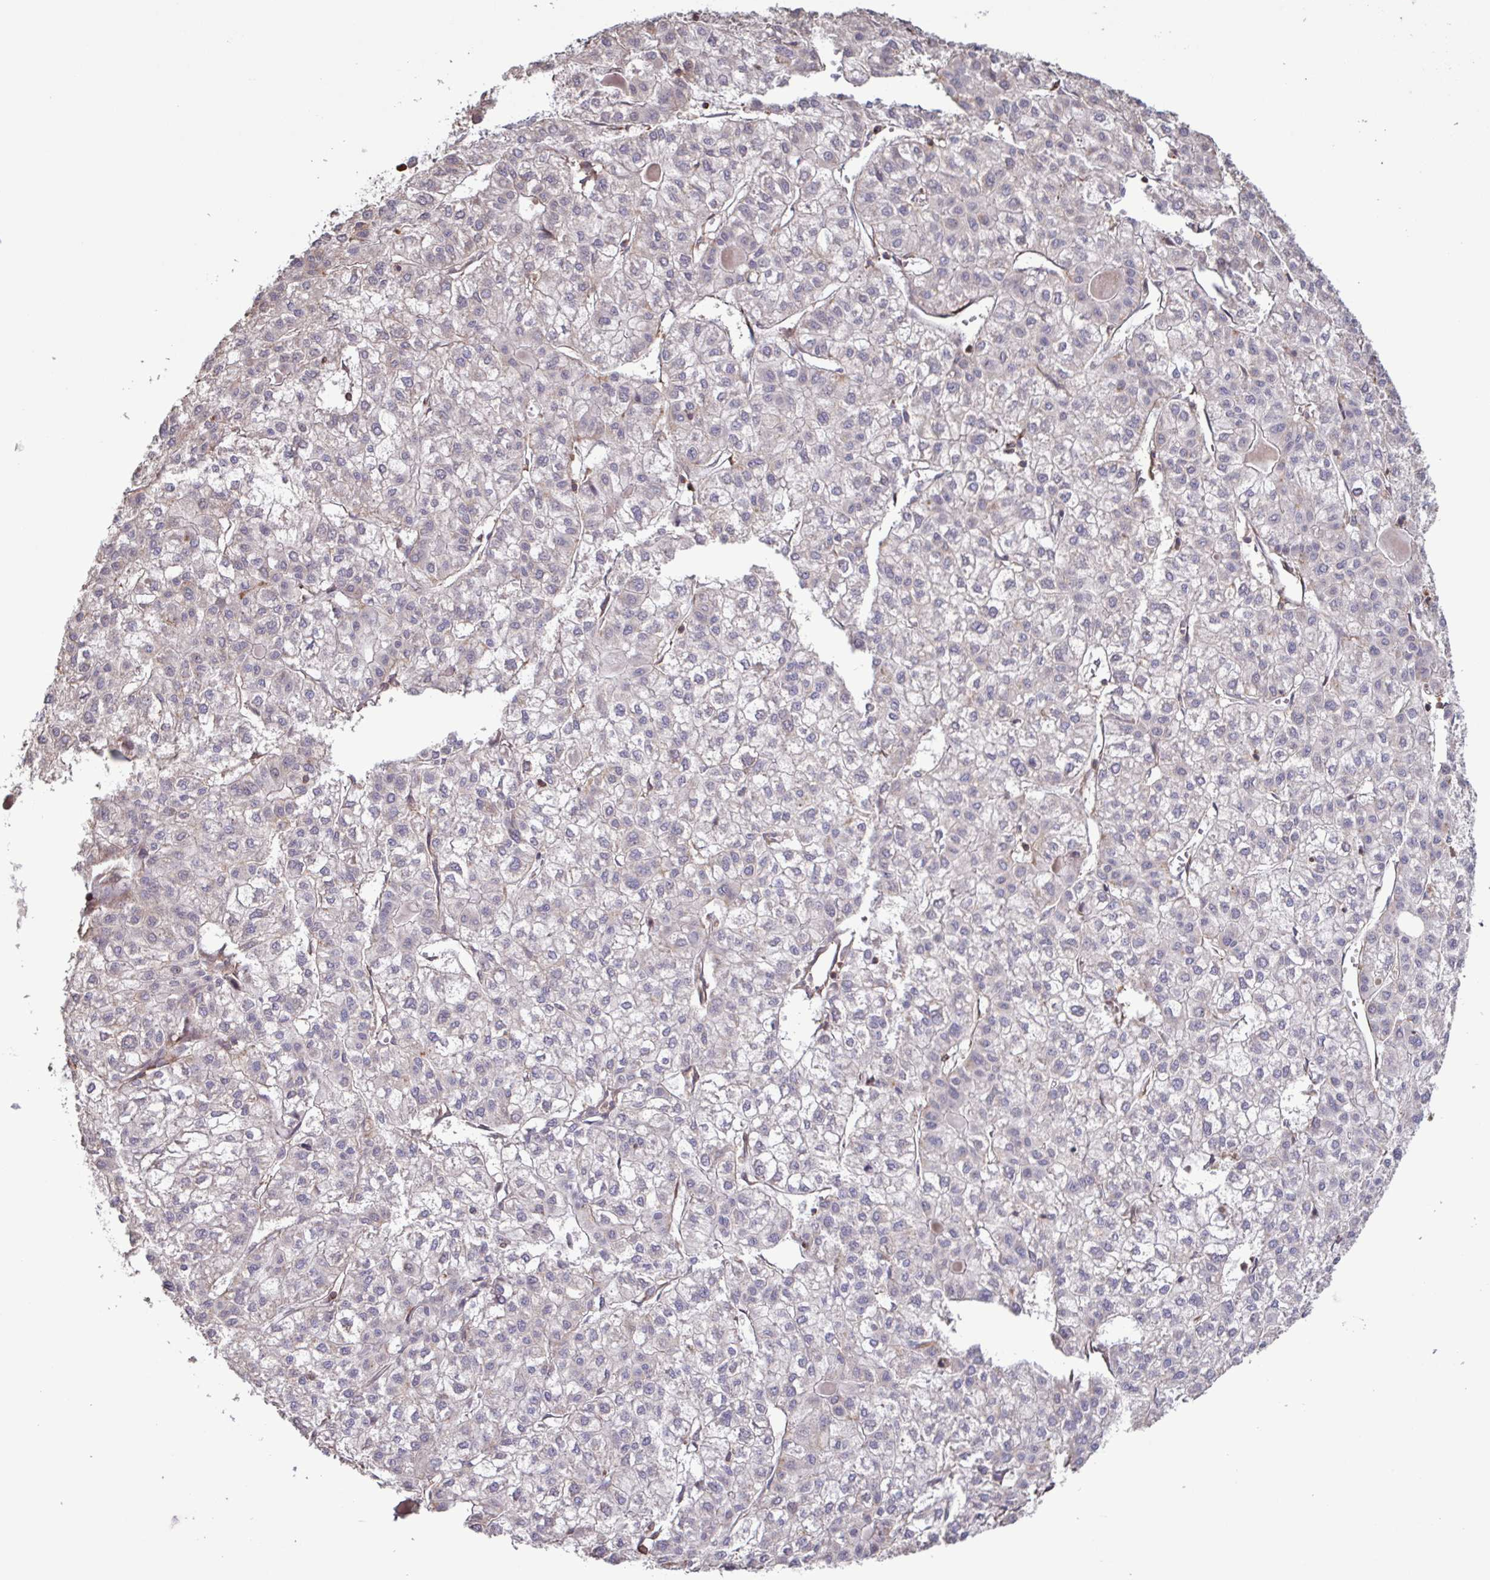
{"staining": {"intensity": "negative", "quantity": "none", "location": "none"}, "tissue": "liver cancer", "cell_type": "Tumor cells", "image_type": "cancer", "snomed": [{"axis": "morphology", "description": "Carcinoma, Hepatocellular, NOS"}, {"axis": "topography", "description": "Liver"}], "caption": "Histopathology image shows no protein expression in tumor cells of liver cancer tissue. The staining is performed using DAB brown chromogen with nuclei counter-stained in using hematoxylin.", "gene": "ZNF200", "patient": {"sex": "female", "age": 43}}